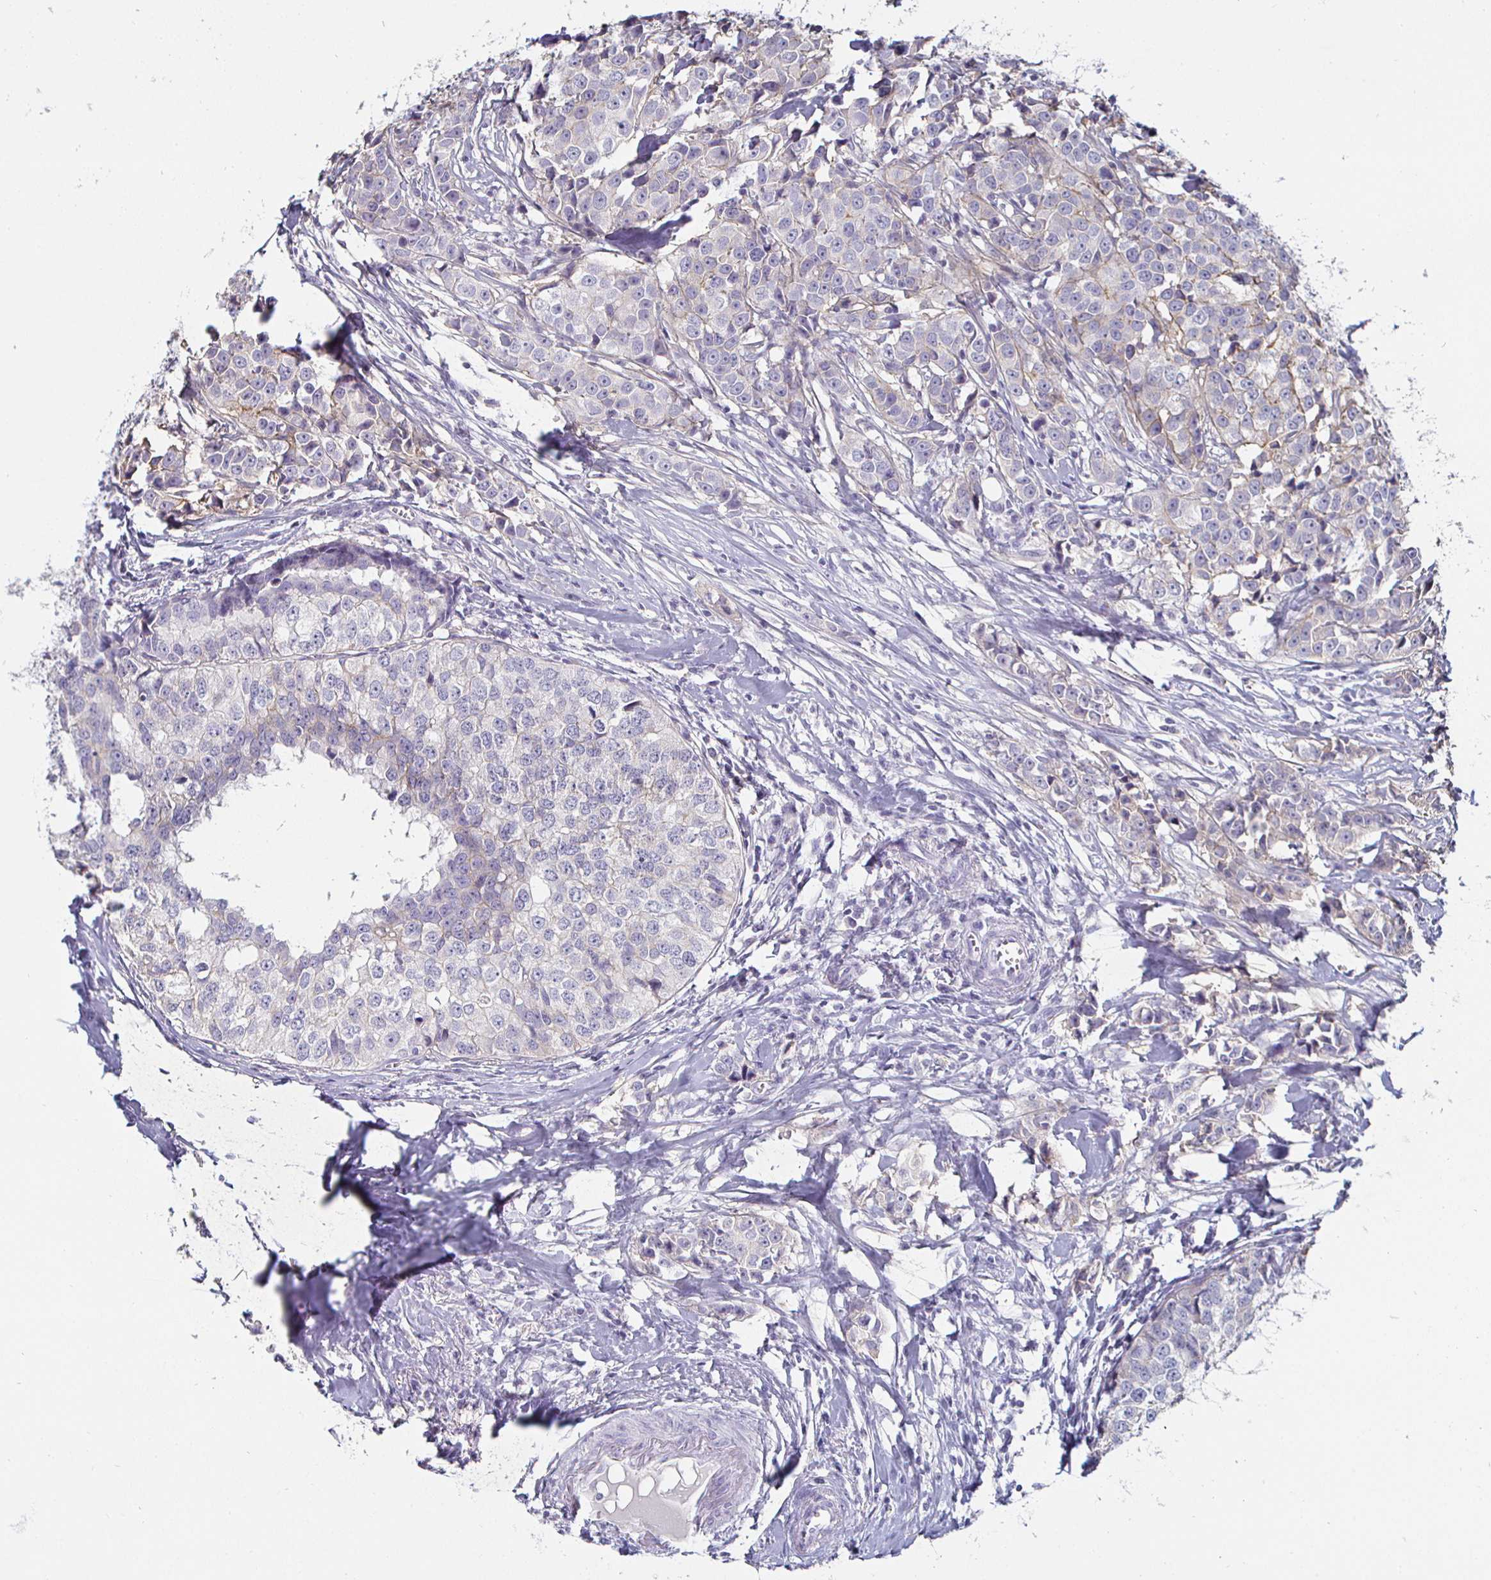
{"staining": {"intensity": "negative", "quantity": "none", "location": "none"}, "tissue": "breast cancer", "cell_type": "Tumor cells", "image_type": "cancer", "snomed": [{"axis": "morphology", "description": "Duct carcinoma"}, {"axis": "topography", "description": "Breast"}], "caption": "High magnification brightfield microscopy of breast cancer stained with DAB (brown) and counterstained with hematoxylin (blue): tumor cells show no significant staining.", "gene": "ENPP1", "patient": {"sex": "female", "age": 80}}